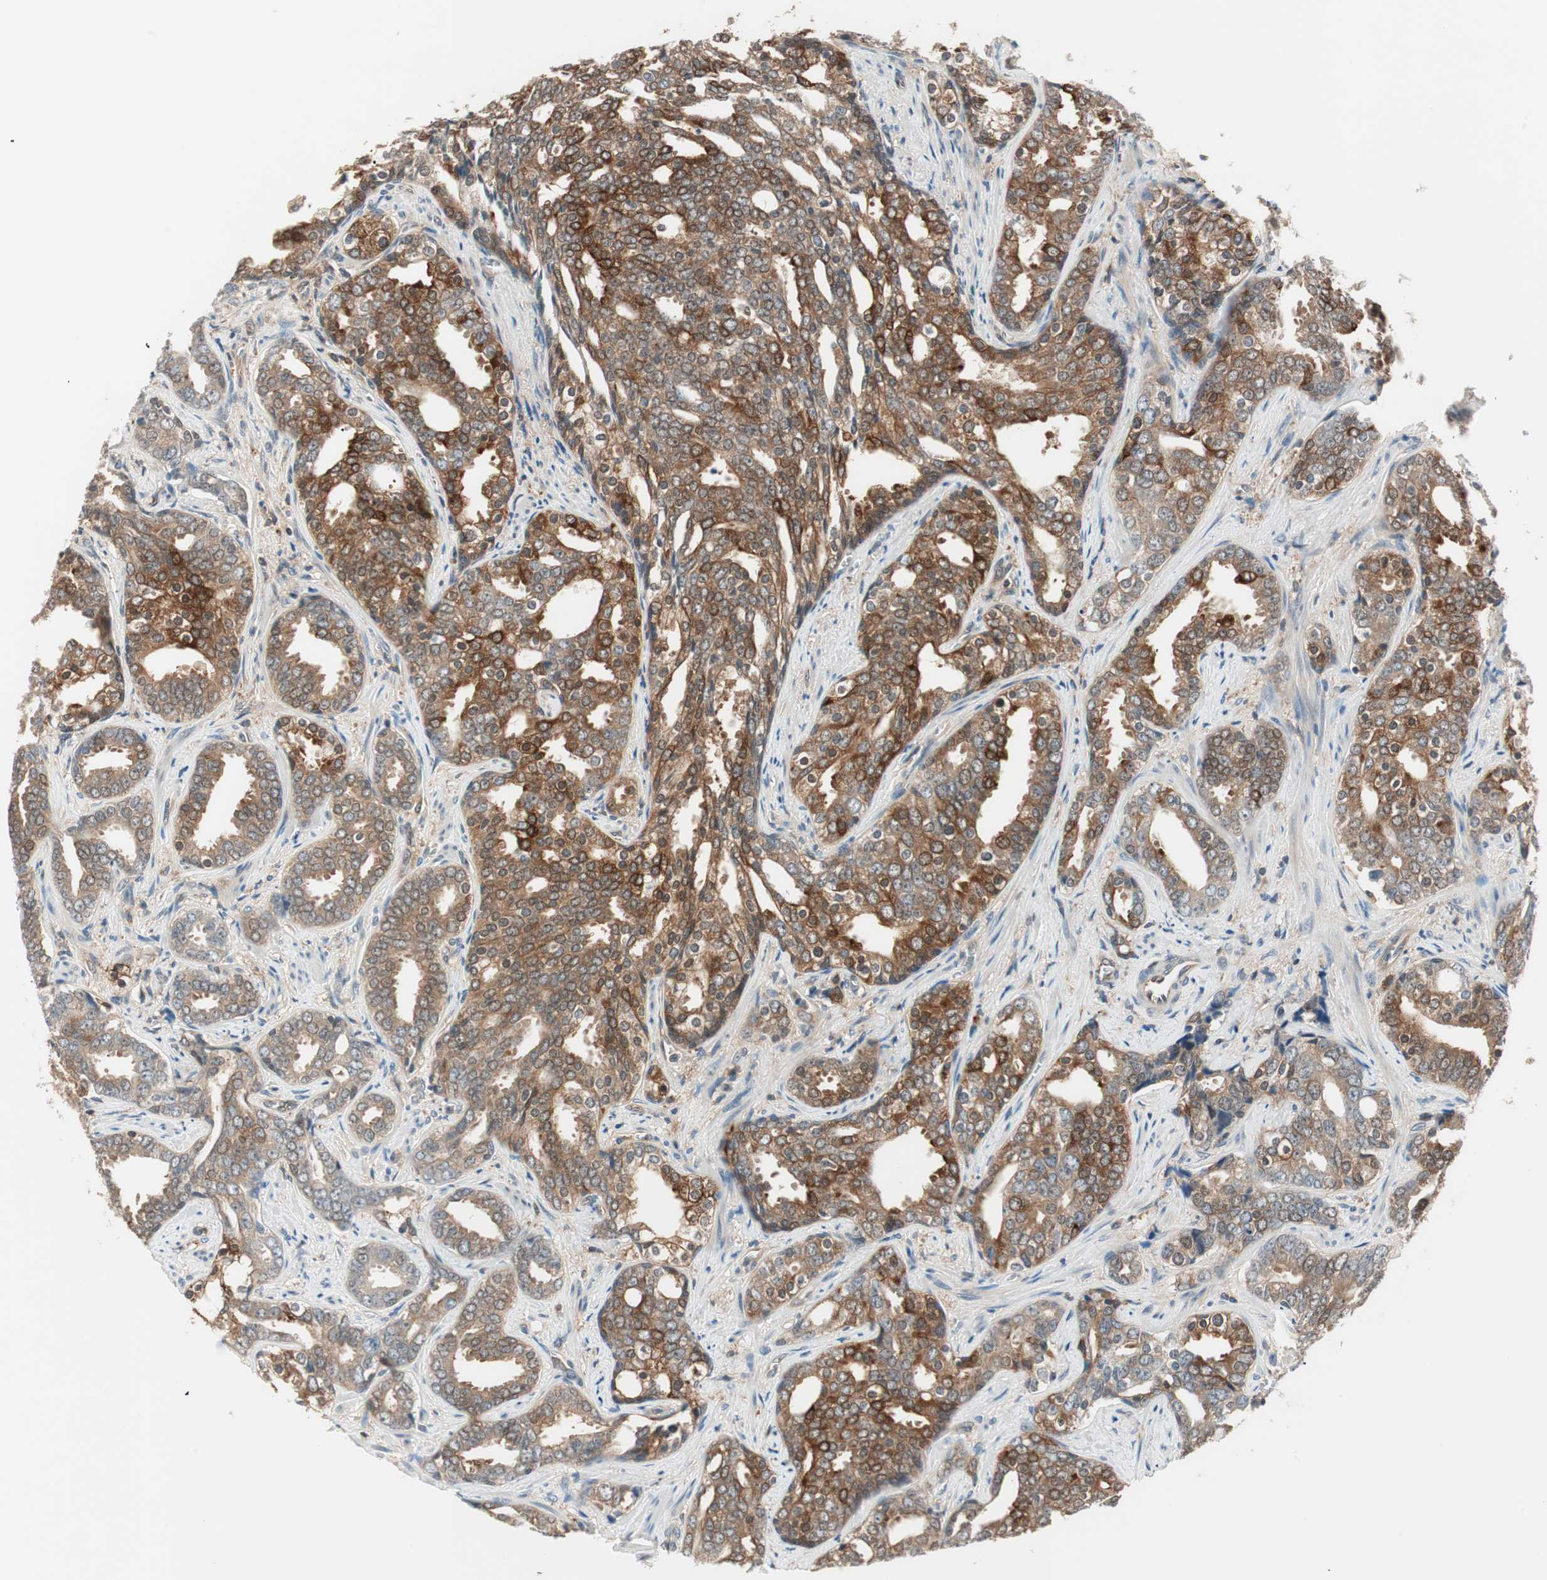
{"staining": {"intensity": "strong", "quantity": ">75%", "location": "cytoplasmic/membranous"}, "tissue": "prostate cancer", "cell_type": "Tumor cells", "image_type": "cancer", "snomed": [{"axis": "morphology", "description": "Adenocarcinoma, High grade"}, {"axis": "topography", "description": "Prostate"}], "caption": "The immunohistochemical stain shows strong cytoplasmic/membranous expression in tumor cells of prostate cancer tissue. The protein of interest is stained brown, and the nuclei are stained in blue (DAB (3,3'-diaminobenzidine) IHC with brightfield microscopy, high magnification).", "gene": "GALT", "patient": {"sex": "male", "age": 67}}